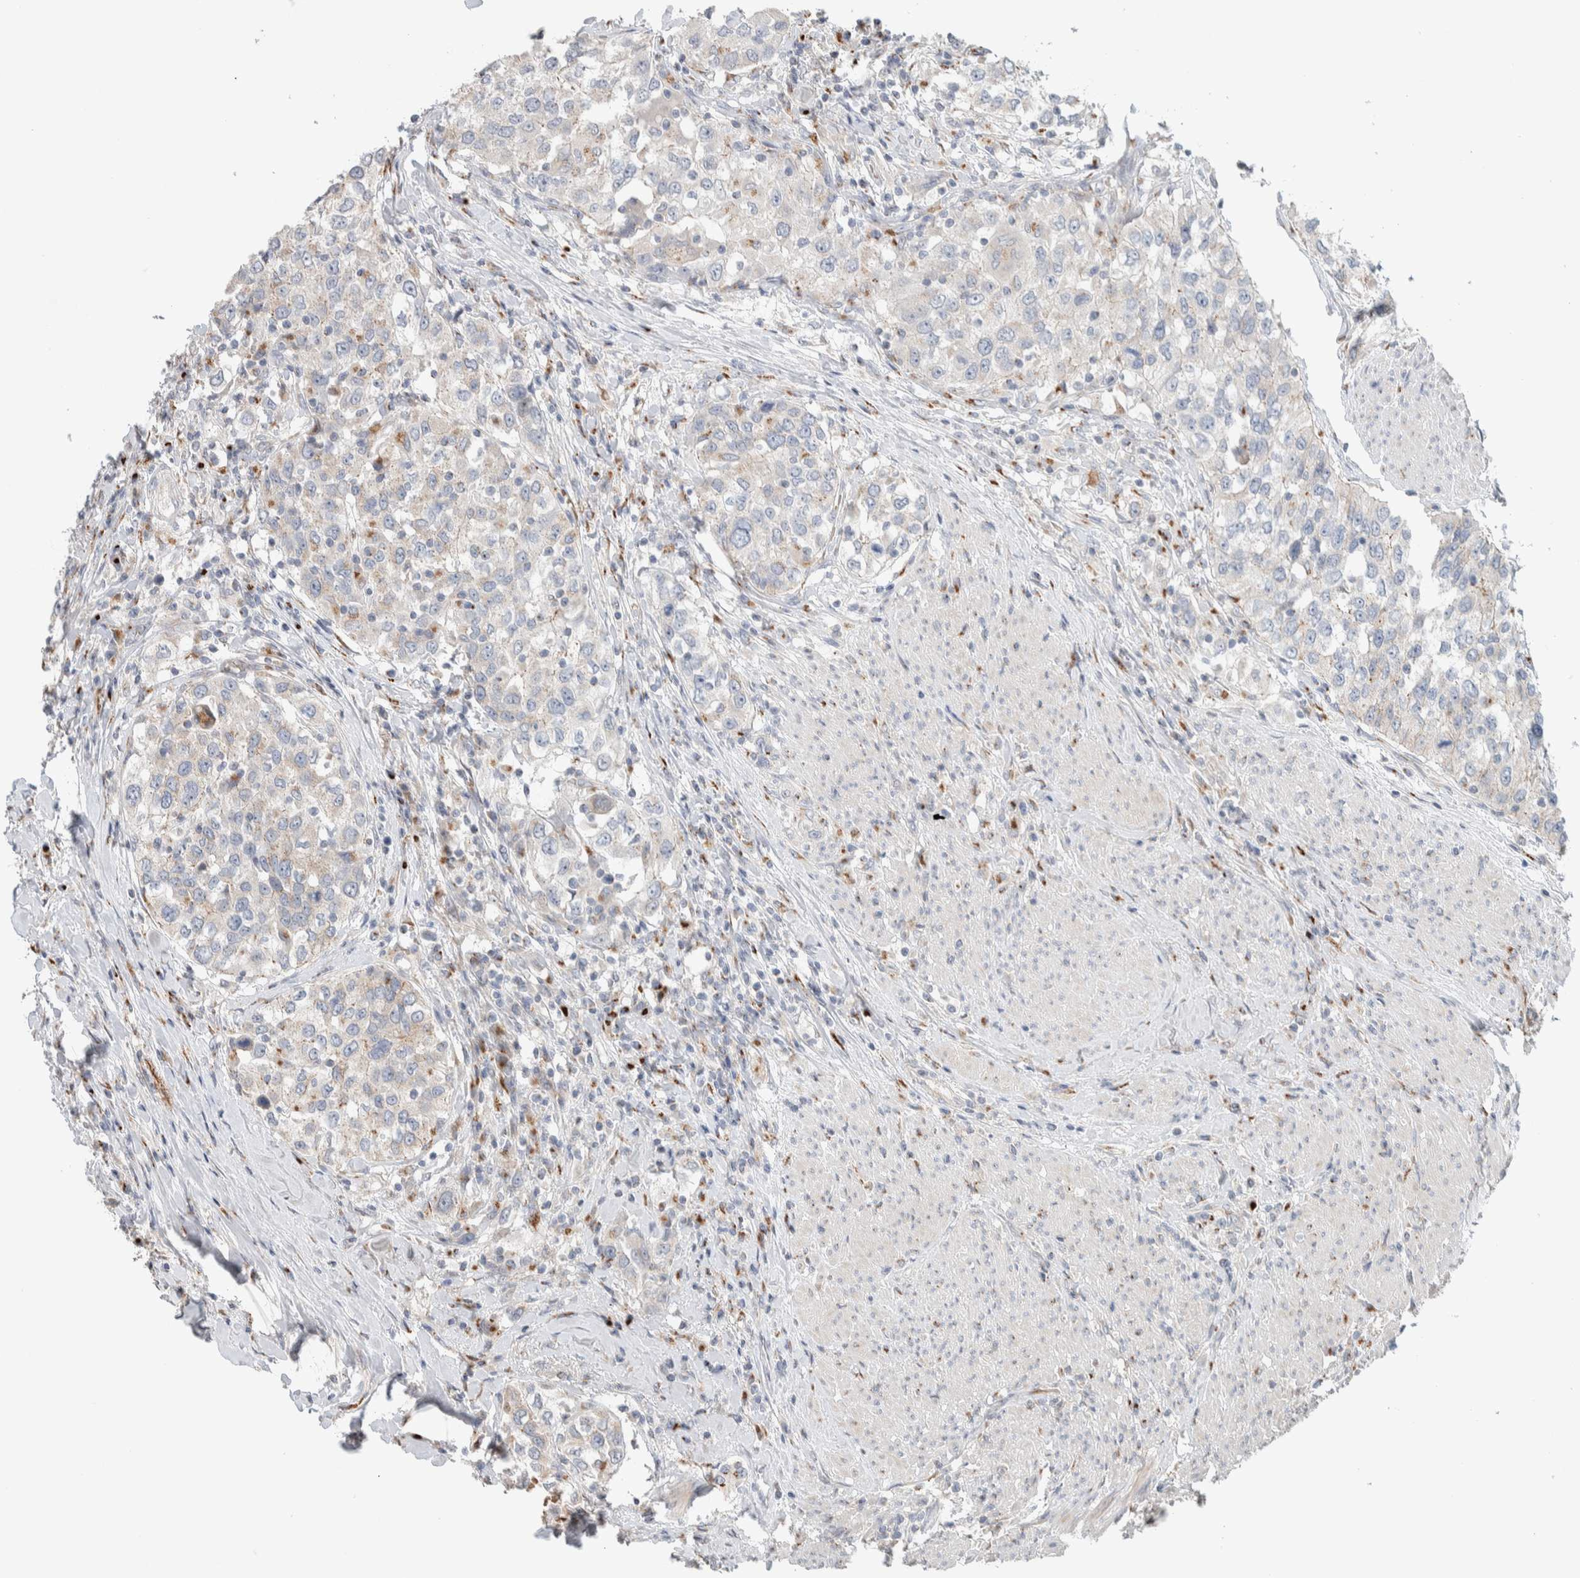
{"staining": {"intensity": "negative", "quantity": "none", "location": "none"}, "tissue": "urothelial cancer", "cell_type": "Tumor cells", "image_type": "cancer", "snomed": [{"axis": "morphology", "description": "Urothelial carcinoma, High grade"}, {"axis": "topography", "description": "Urinary bladder"}], "caption": "IHC micrograph of neoplastic tissue: human urothelial carcinoma (high-grade) stained with DAB exhibits no significant protein expression in tumor cells. (DAB (3,3'-diaminobenzidine) immunohistochemistry, high magnification).", "gene": "SLC38A10", "patient": {"sex": "female", "age": 80}}